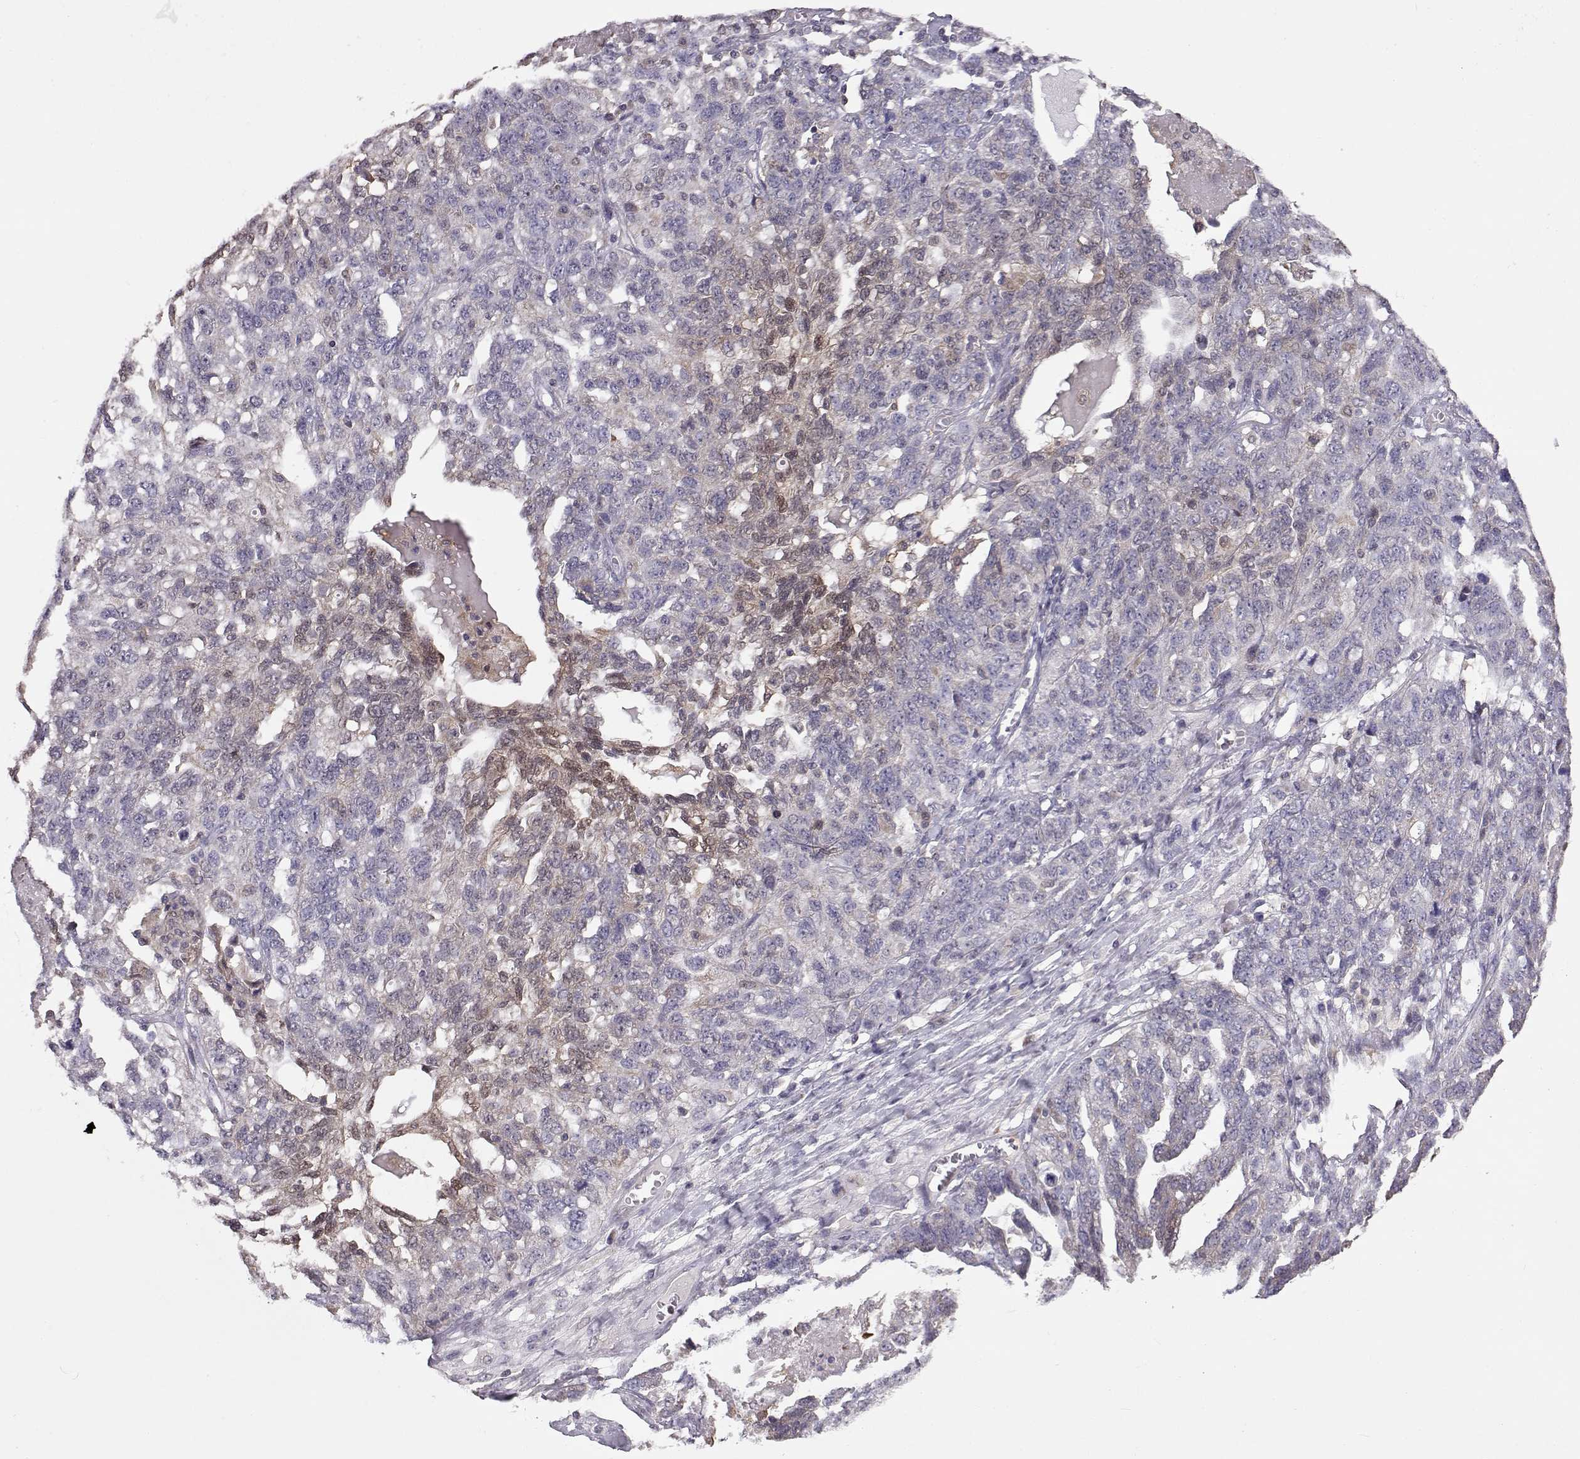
{"staining": {"intensity": "weak", "quantity": "<25%", "location": "cytoplasmic/membranous,nuclear"}, "tissue": "ovarian cancer", "cell_type": "Tumor cells", "image_type": "cancer", "snomed": [{"axis": "morphology", "description": "Cystadenocarcinoma, serous, NOS"}, {"axis": "topography", "description": "Ovary"}], "caption": "Protein analysis of ovarian serous cystadenocarcinoma shows no significant staining in tumor cells.", "gene": "NCAM2", "patient": {"sex": "female", "age": 71}}